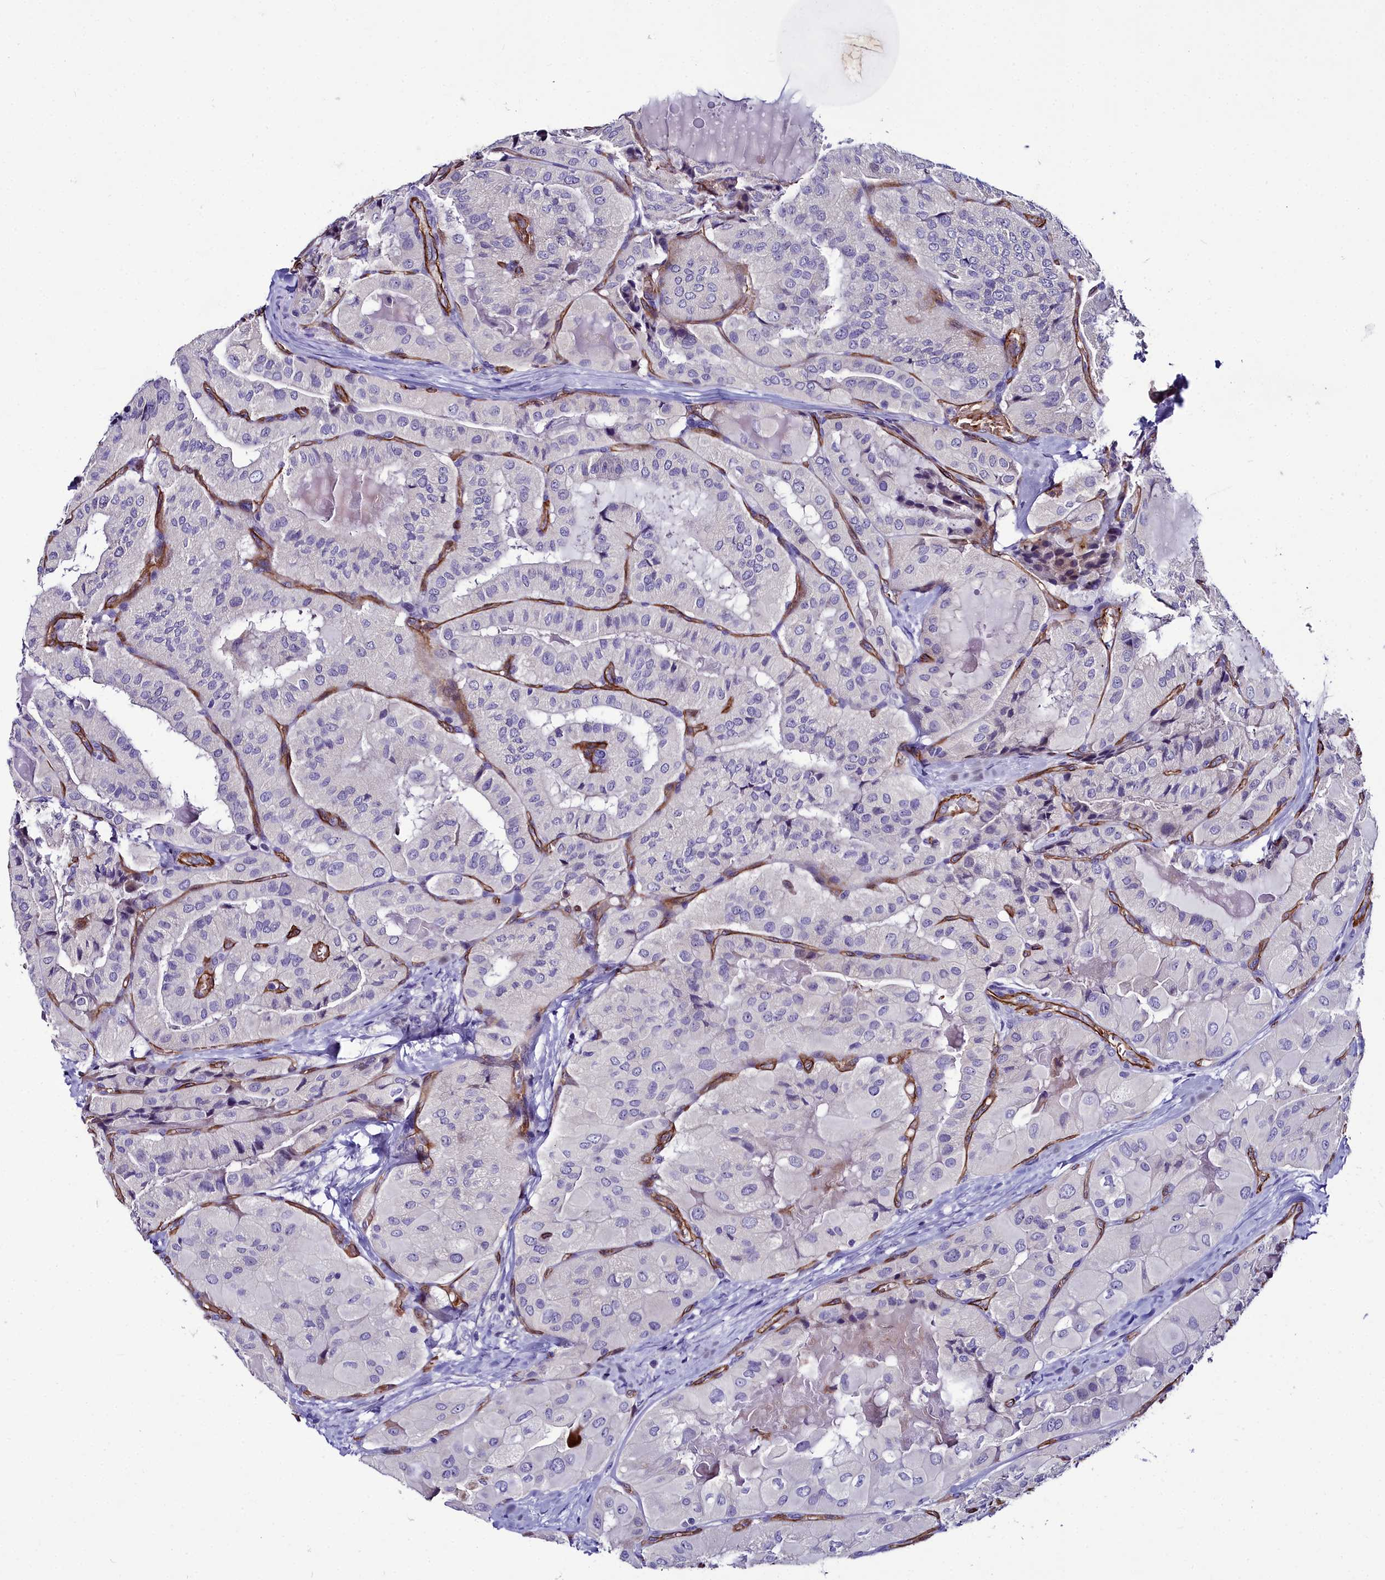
{"staining": {"intensity": "negative", "quantity": "none", "location": "none"}, "tissue": "thyroid cancer", "cell_type": "Tumor cells", "image_type": "cancer", "snomed": [{"axis": "morphology", "description": "Normal tissue, NOS"}, {"axis": "morphology", "description": "Papillary adenocarcinoma, NOS"}, {"axis": "topography", "description": "Thyroid gland"}], "caption": "A photomicrograph of thyroid cancer (papillary adenocarcinoma) stained for a protein shows no brown staining in tumor cells. (Stains: DAB (3,3'-diaminobenzidine) immunohistochemistry (IHC) with hematoxylin counter stain, Microscopy: brightfield microscopy at high magnification).", "gene": "CYP4F11", "patient": {"sex": "female", "age": 59}}